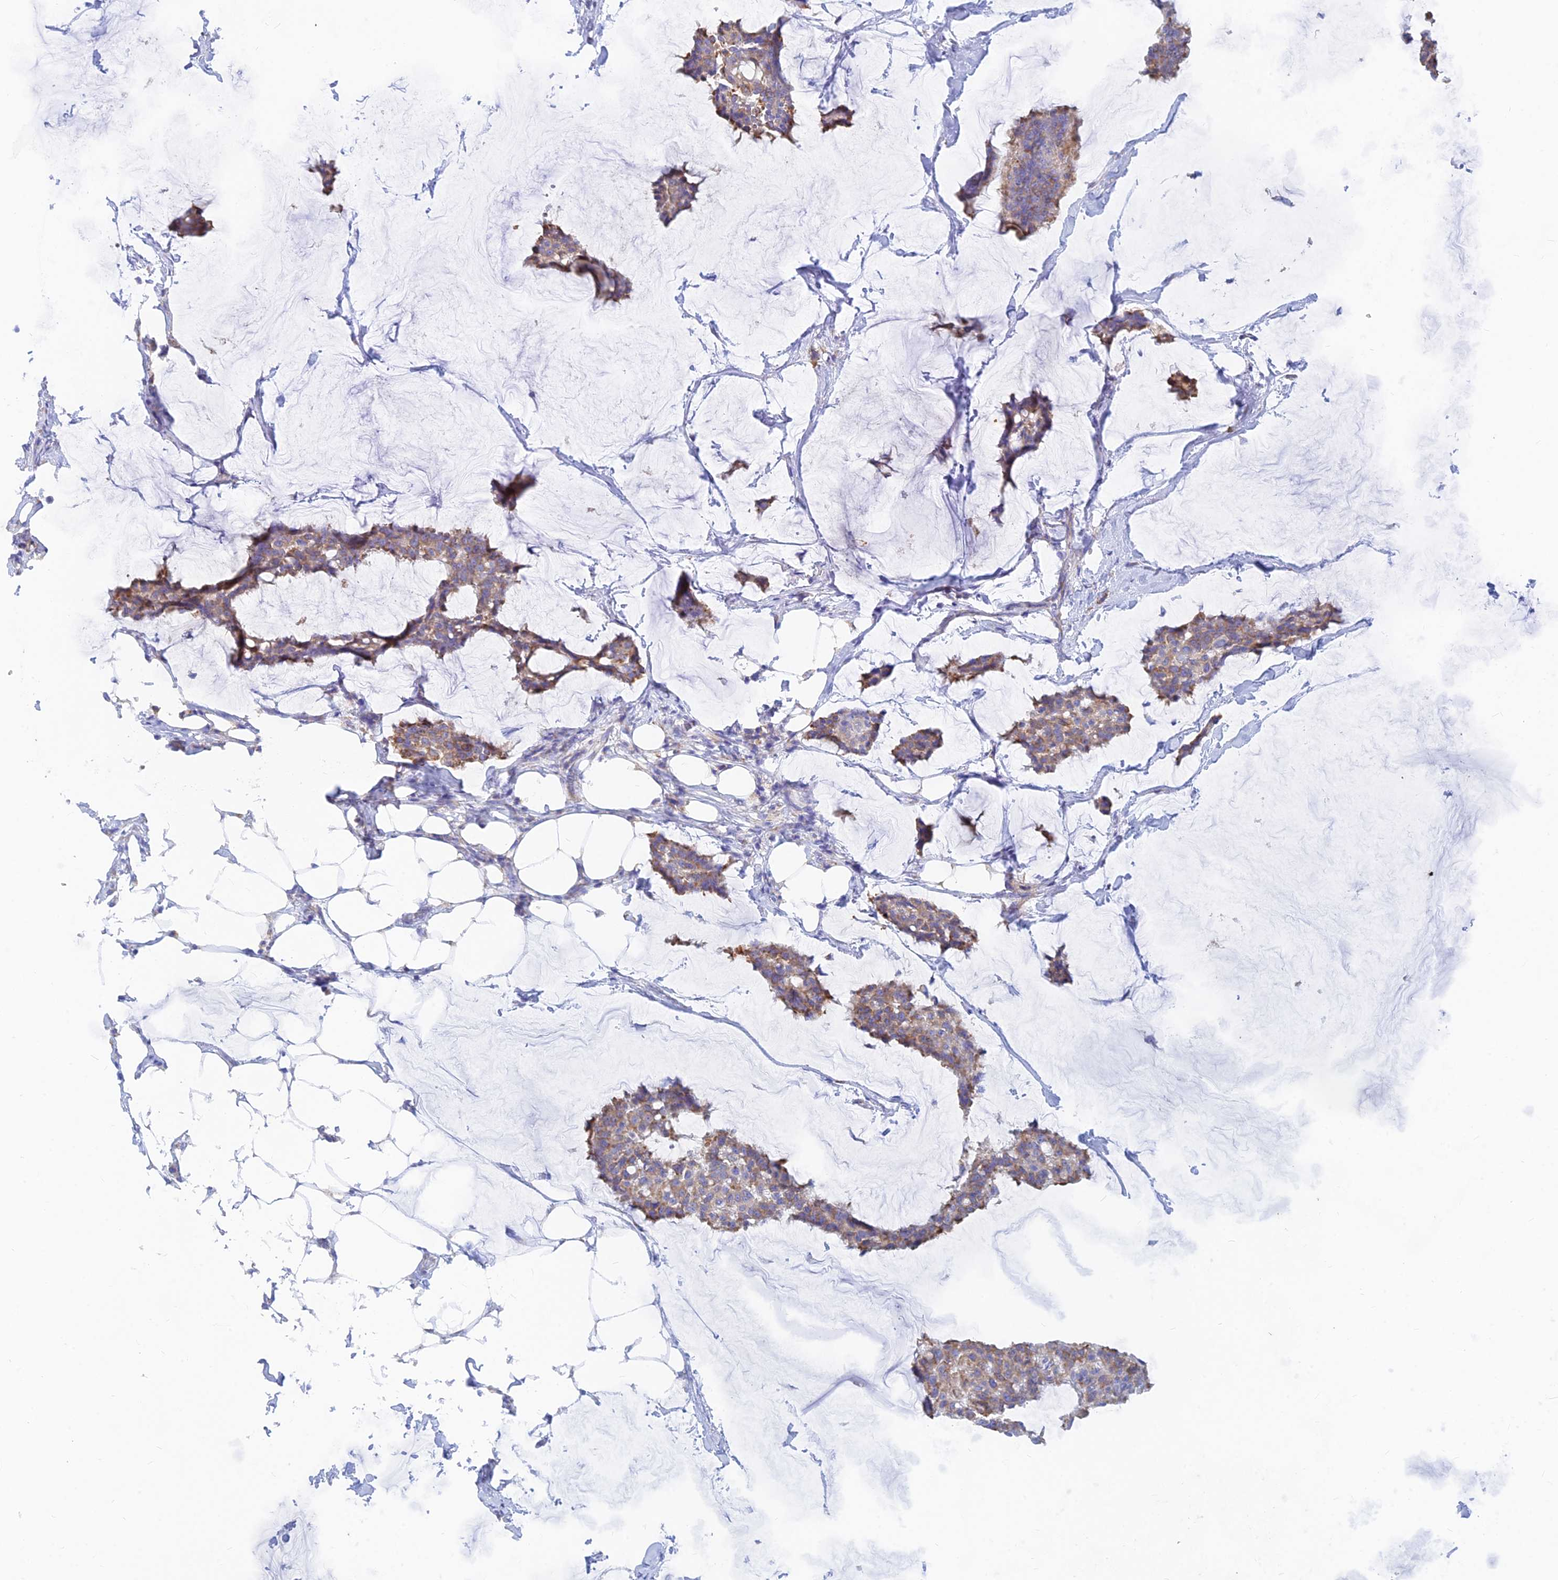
{"staining": {"intensity": "weak", "quantity": ">75%", "location": "cytoplasmic/membranous"}, "tissue": "breast cancer", "cell_type": "Tumor cells", "image_type": "cancer", "snomed": [{"axis": "morphology", "description": "Duct carcinoma"}, {"axis": "topography", "description": "Breast"}], "caption": "Tumor cells demonstrate low levels of weak cytoplasmic/membranous positivity in approximately >75% of cells in human breast cancer (invasive ductal carcinoma). Nuclei are stained in blue.", "gene": "WDR35", "patient": {"sex": "female", "age": 93}}